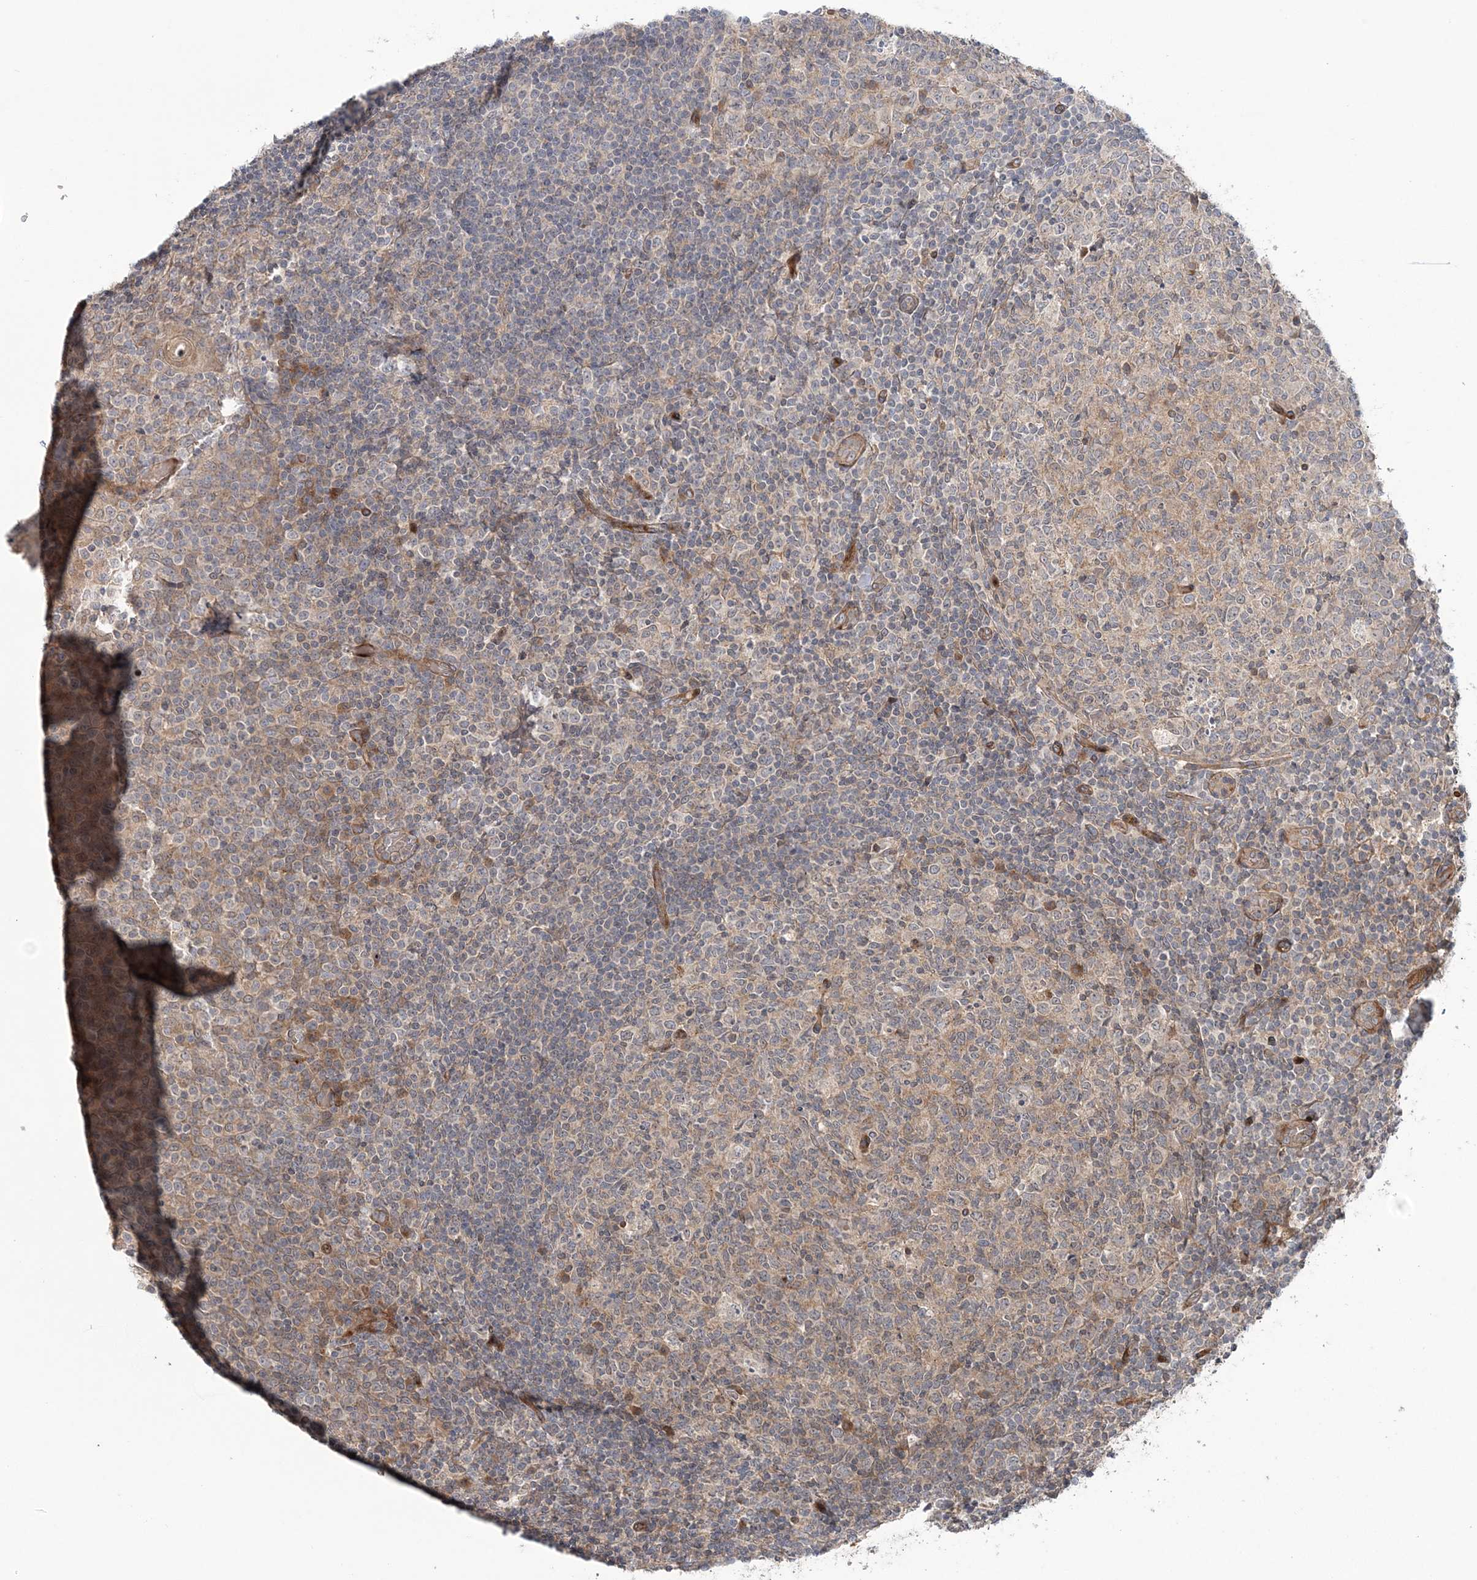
{"staining": {"intensity": "weak", "quantity": "<25%", "location": "cytoplasmic/membranous"}, "tissue": "tonsil", "cell_type": "Germinal center cells", "image_type": "normal", "snomed": [{"axis": "morphology", "description": "Normal tissue, NOS"}, {"axis": "topography", "description": "Tonsil"}], "caption": "Image shows no significant protein positivity in germinal center cells of unremarkable tonsil.", "gene": "UBTD2", "patient": {"sex": "female", "age": 19}}